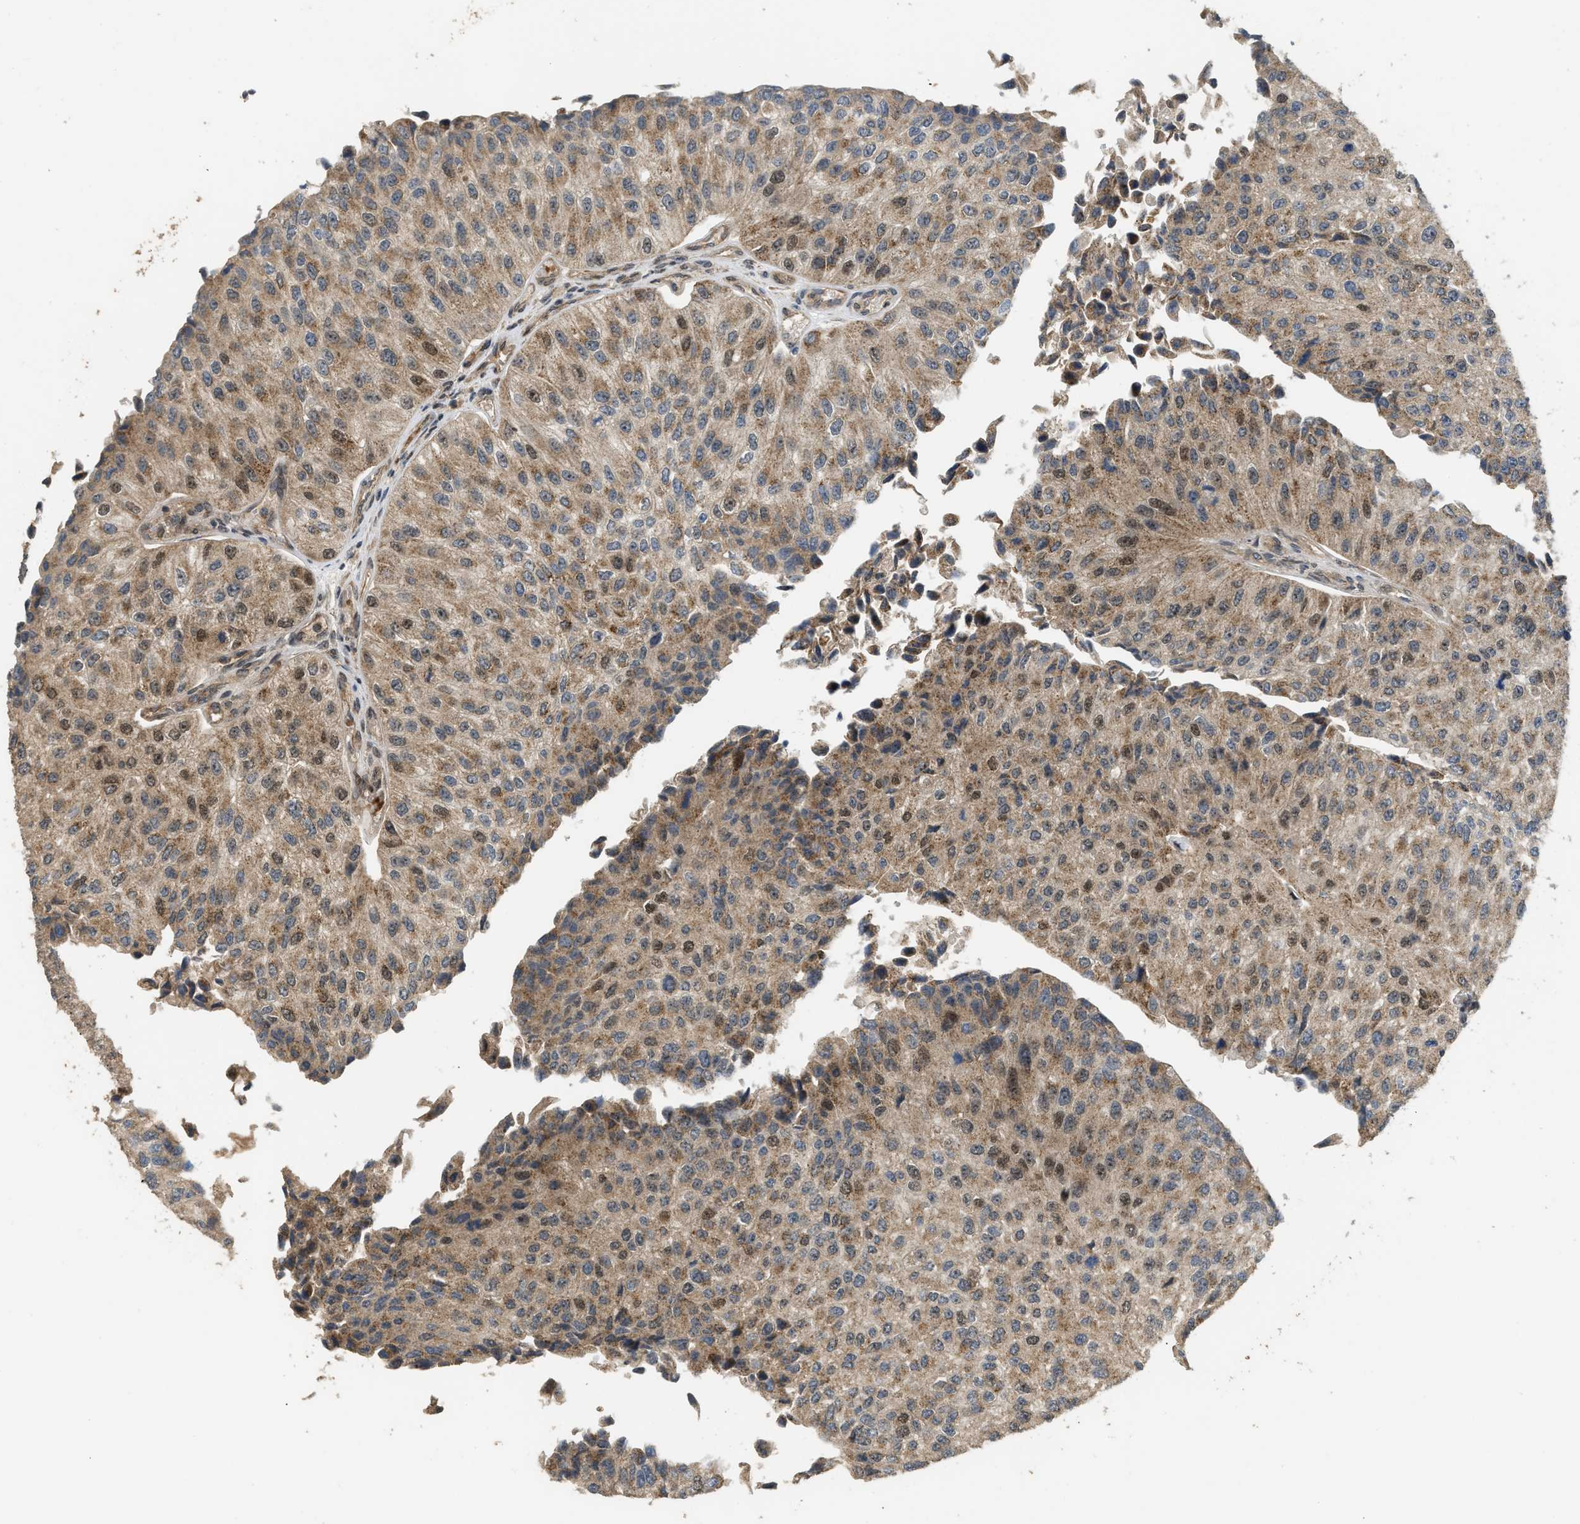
{"staining": {"intensity": "moderate", "quantity": ">75%", "location": "cytoplasmic/membranous"}, "tissue": "urothelial cancer", "cell_type": "Tumor cells", "image_type": "cancer", "snomed": [{"axis": "morphology", "description": "Urothelial carcinoma, High grade"}, {"axis": "topography", "description": "Kidney"}, {"axis": "topography", "description": "Urinary bladder"}], "caption": "A micrograph of urothelial cancer stained for a protein exhibits moderate cytoplasmic/membranous brown staining in tumor cells.", "gene": "GET1", "patient": {"sex": "male", "age": 77}}